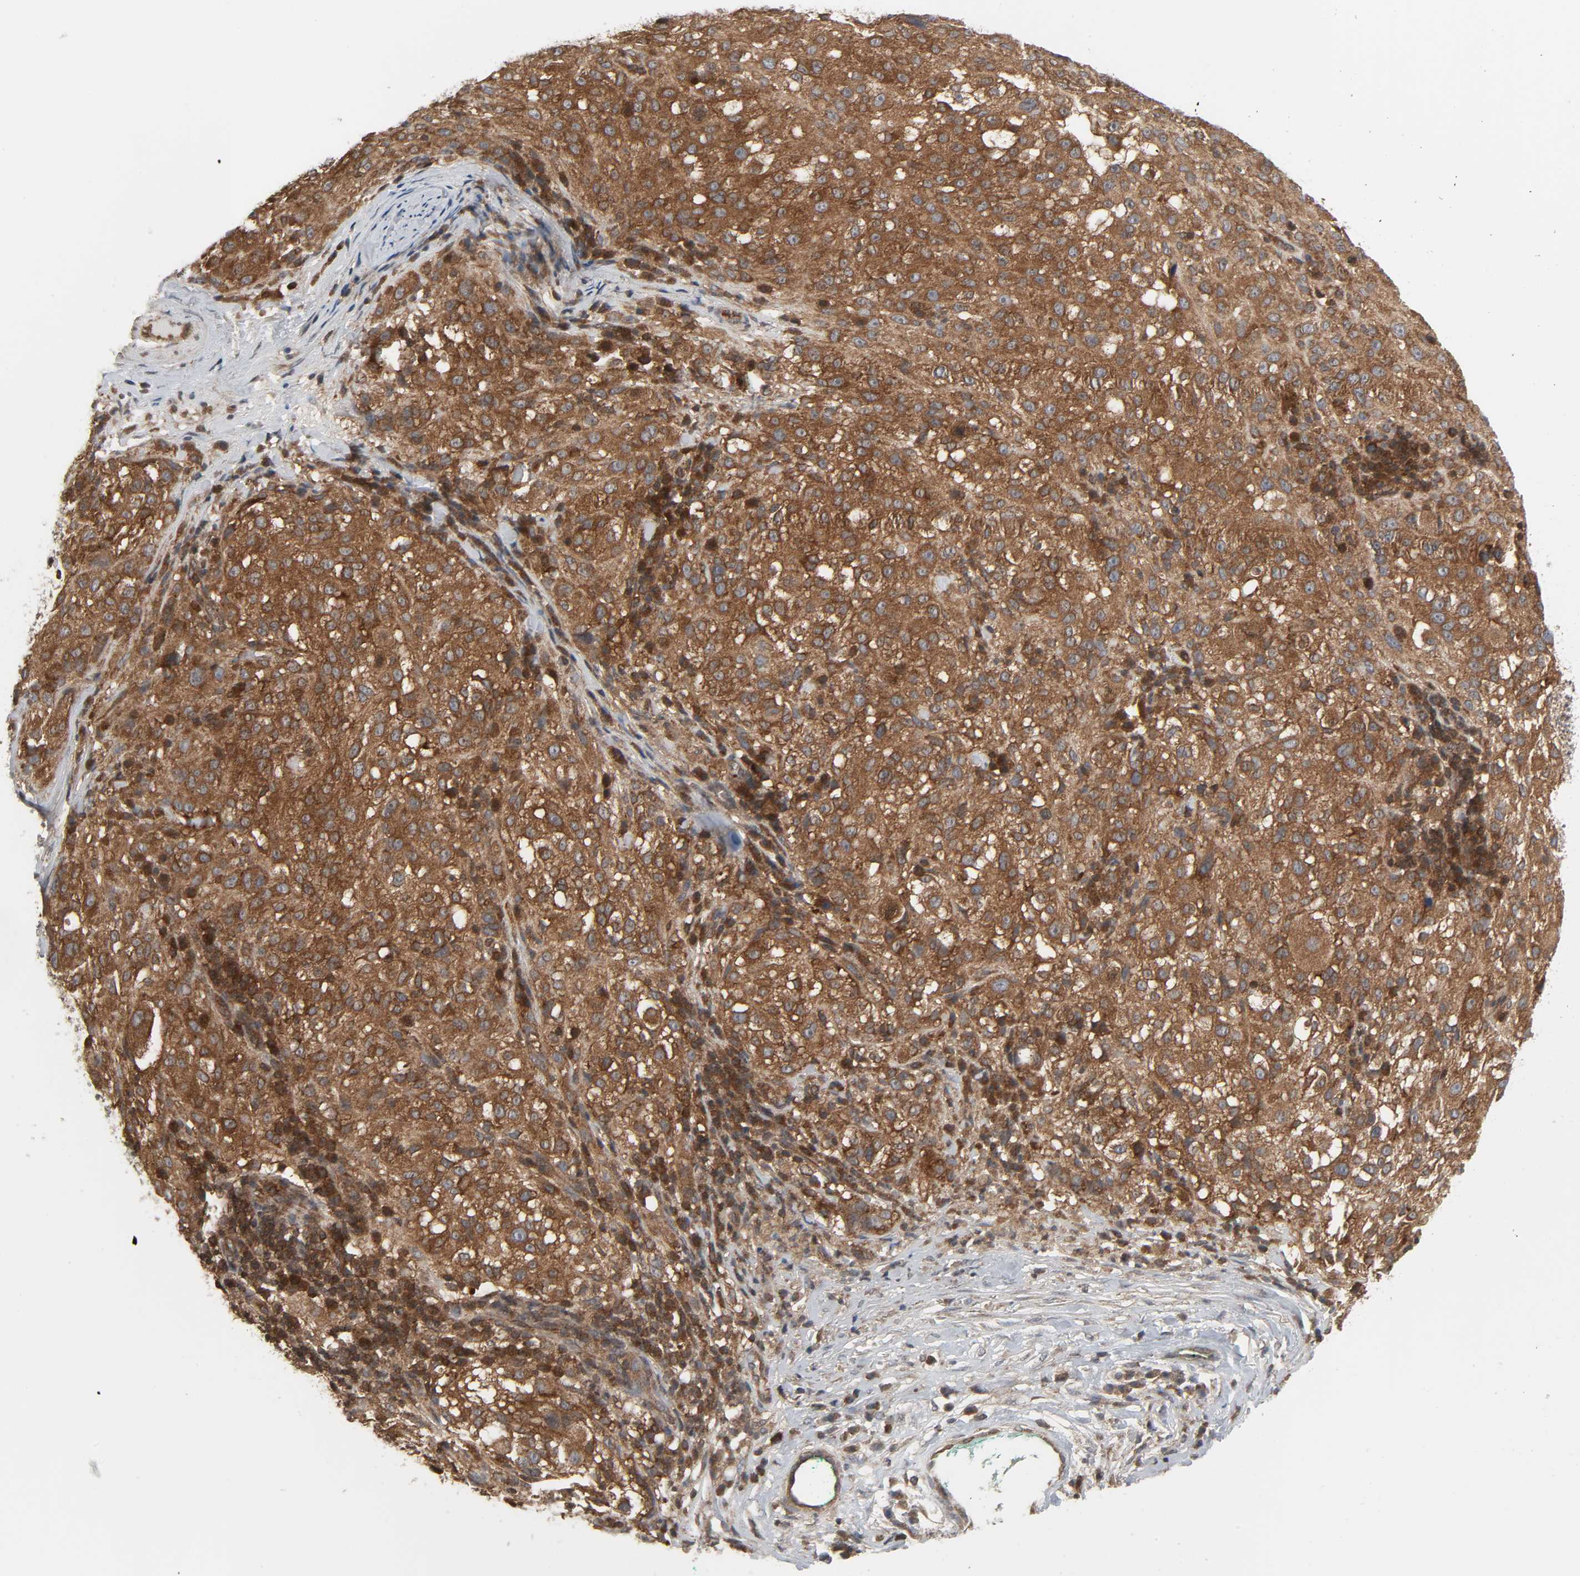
{"staining": {"intensity": "strong", "quantity": ">75%", "location": "cytoplasmic/membranous"}, "tissue": "melanoma", "cell_type": "Tumor cells", "image_type": "cancer", "snomed": [{"axis": "morphology", "description": "Necrosis, NOS"}, {"axis": "morphology", "description": "Malignant melanoma, NOS"}, {"axis": "topography", "description": "Skin"}], "caption": "IHC of malignant melanoma displays high levels of strong cytoplasmic/membranous positivity in about >75% of tumor cells.", "gene": "GSK3A", "patient": {"sex": "female", "age": 87}}